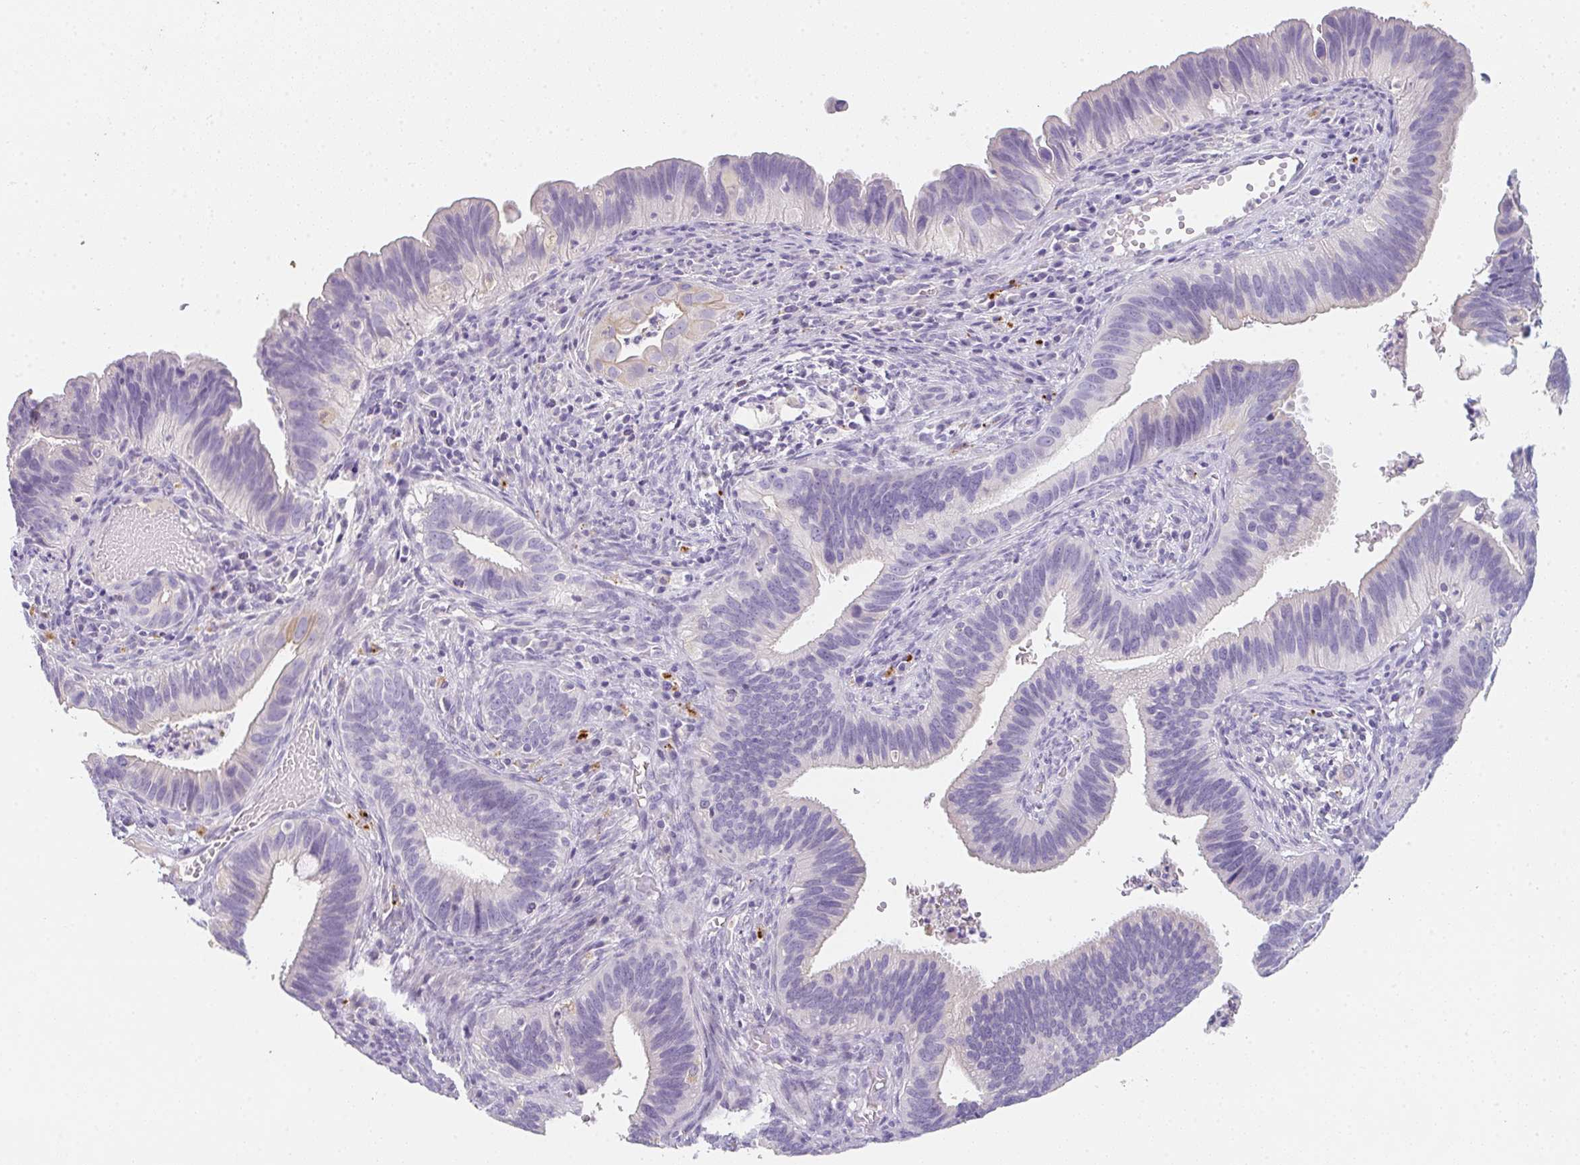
{"staining": {"intensity": "negative", "quantity": "none", "location": "none"}, "tissue": "cervical cancer", "cell_type": "Tumor cells", "image_type": "cancer", "snomed": [{"axis": "morphology", "description": "Adenocarcinoma, NOS"}, {"axis": "topography", "description": "Cervix"}], "caption": "An image of cervical cancer (adenocarcinoma) stained for a protein shows no brown staining in tumor cells.", "gene": "C1QTNF8", "patient": {"sex": "female", "age": 42}}